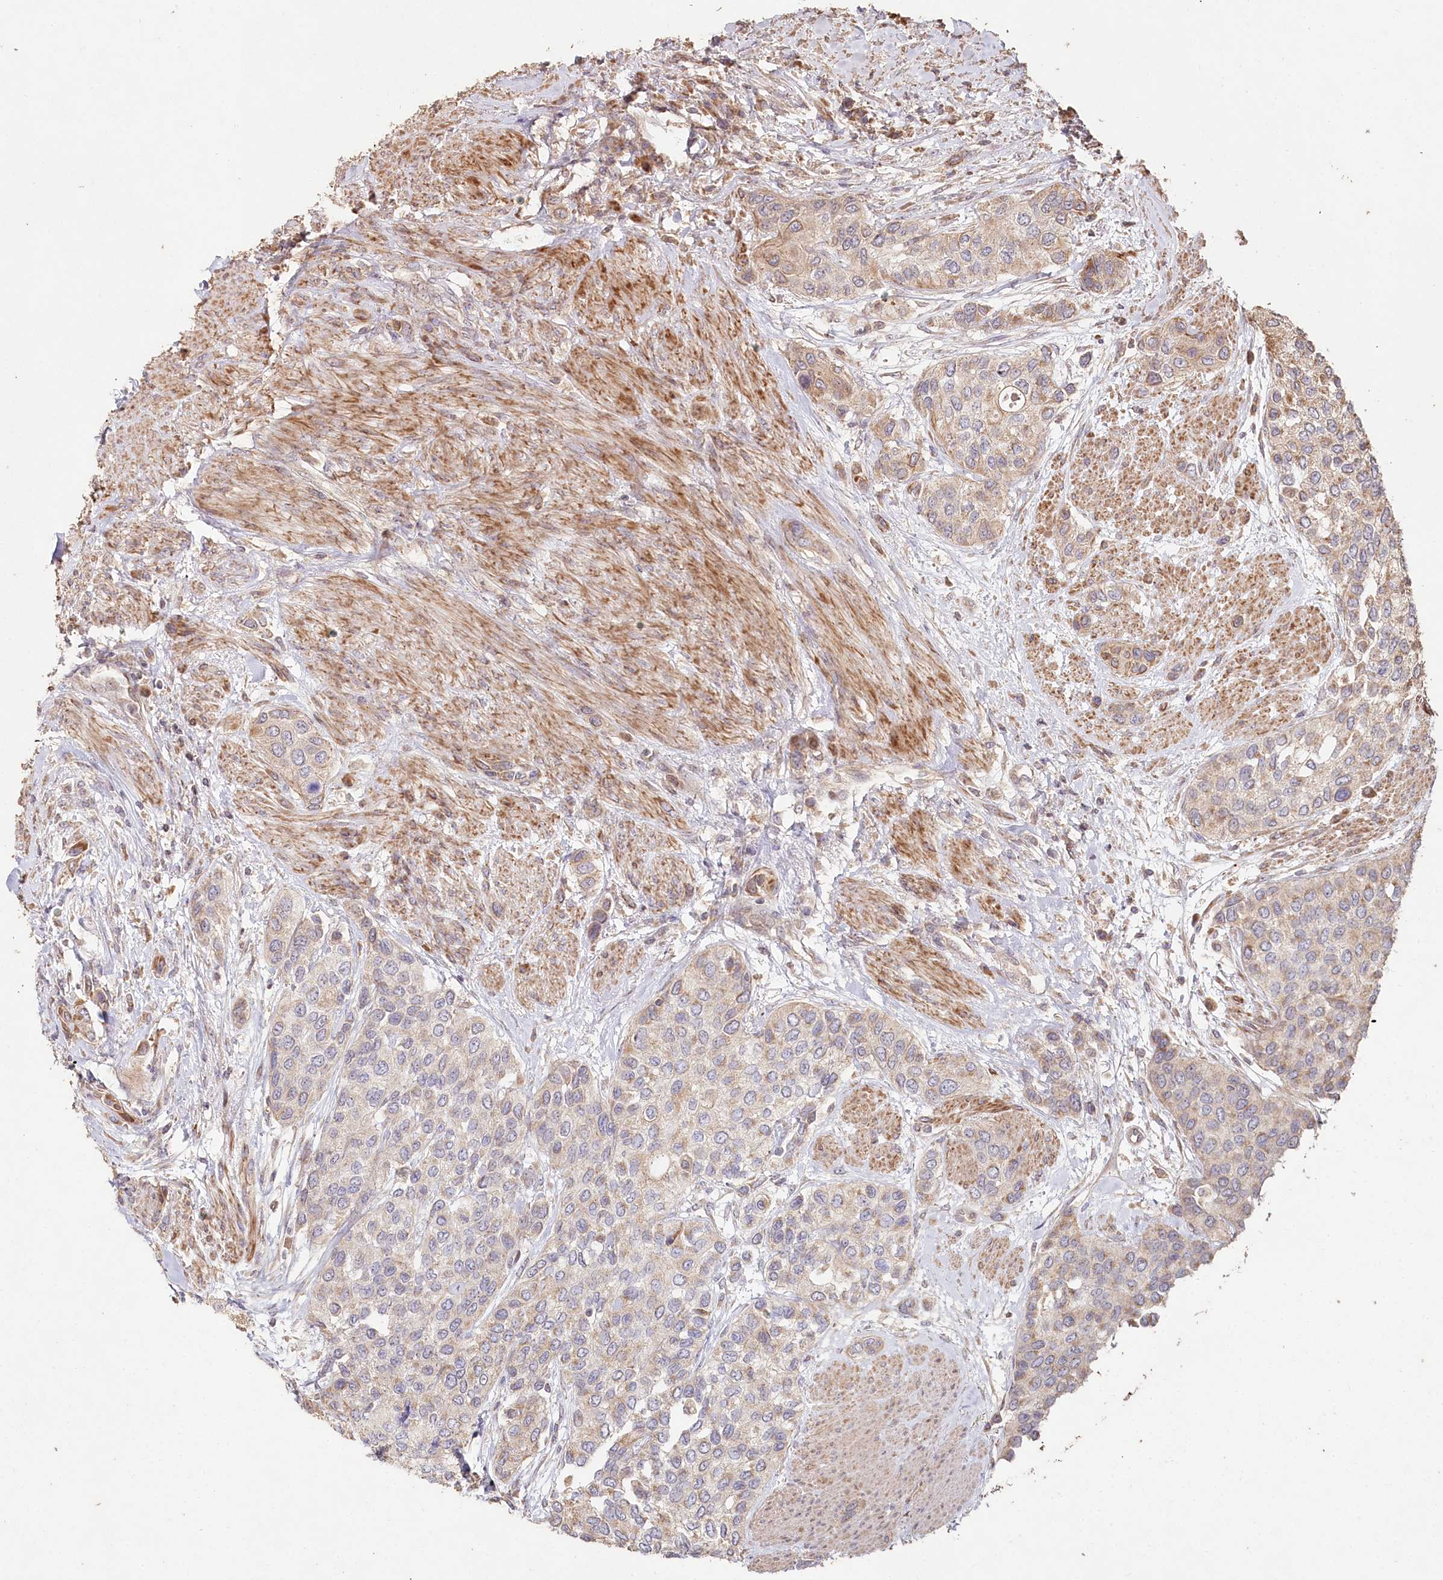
{"staining": {"intensity": "weak", "quantity": "25%-75%", "location": "cytoplasmic/membranous"}, "tissue": "urothelial cancer", "cell_type": "Tumor cells", "image_type": "cancer", "snomed": [{"axis": "morphology", "description": "Normal tissue, NOS"}, {"axis": "morphology", "description": "Urothelial carcinoma, High grade"}, {"axis": "topography", "description": "Vascular tissue"}, {"axis": "topography", "description": "Urinary bladder"}], "caption": "High-magnification brightfield microscopy of high-grade urothelial carcinoma stained with DAB (3,3'-diaminobenzidine) (brown) and counterstained with hematoxylin (blue). tumor cells exhibit weak cytoplasmic/membranous positivity is identified in approximately25%-75% of cells.", "gene": "HAL", "patient": {"sex": "female", "age": 56}}